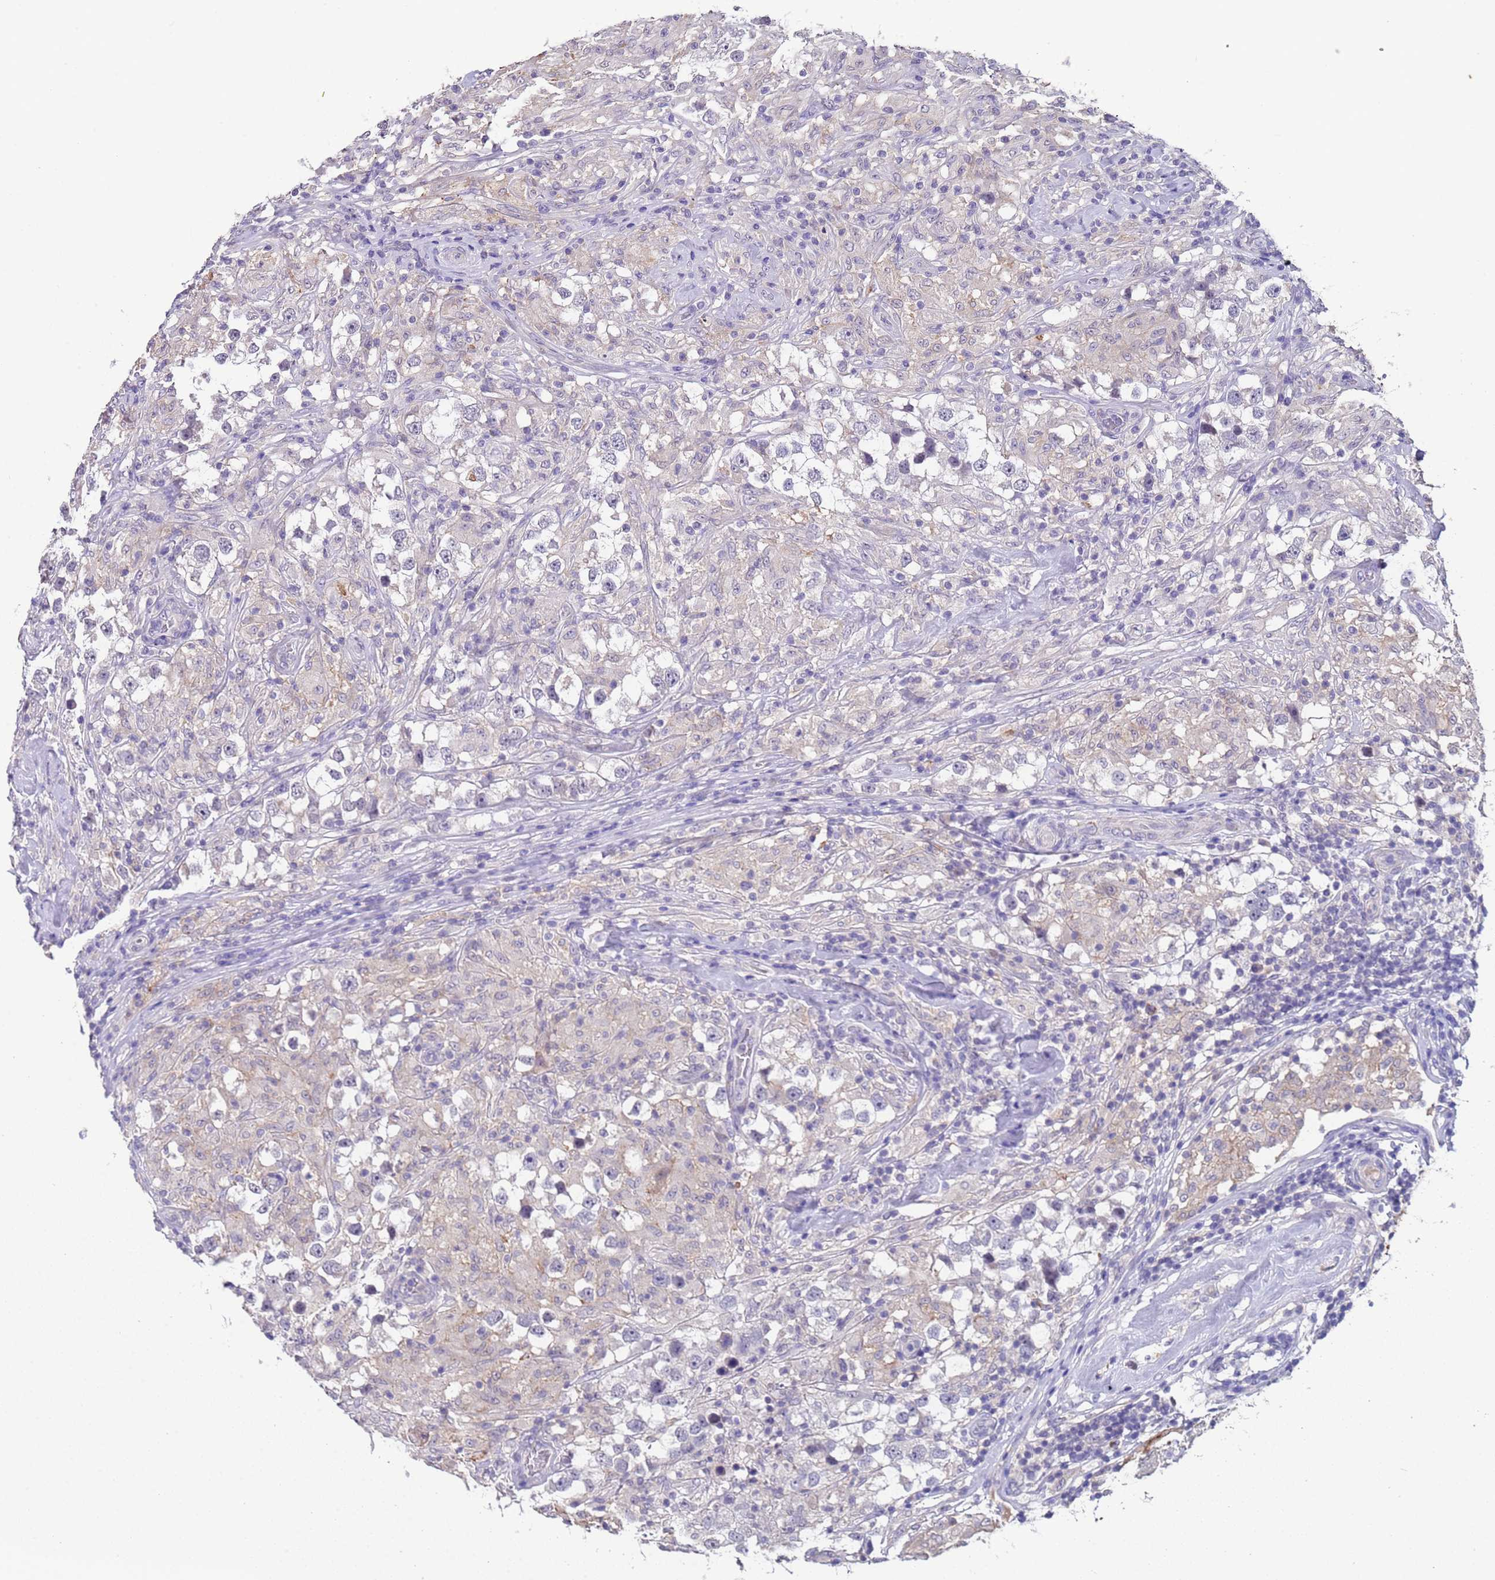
{"staining": {"intensity": "negative", "quantity": "none", "location": "none"}, "tissue": "testis cancer", "cell_type": "Tumor cells", "image_type": "cancer", "snomed": [{"axis": "morphology", "description": "Seminoma, NOS"}, {"axis": "topography", "description": "Testis"}], "caption": "Immunohistochemical staining of human testis seminoma demonstrates no significant staining in tumor cells. (Stains: DAB (3,3'-diaminobenzidine) IHC with hematoxylin counter stain, Microscopy: brightfield microscopy at high magnification).", "gene": "ZNF248", "patient": {"sex": "male", "age": 46}}